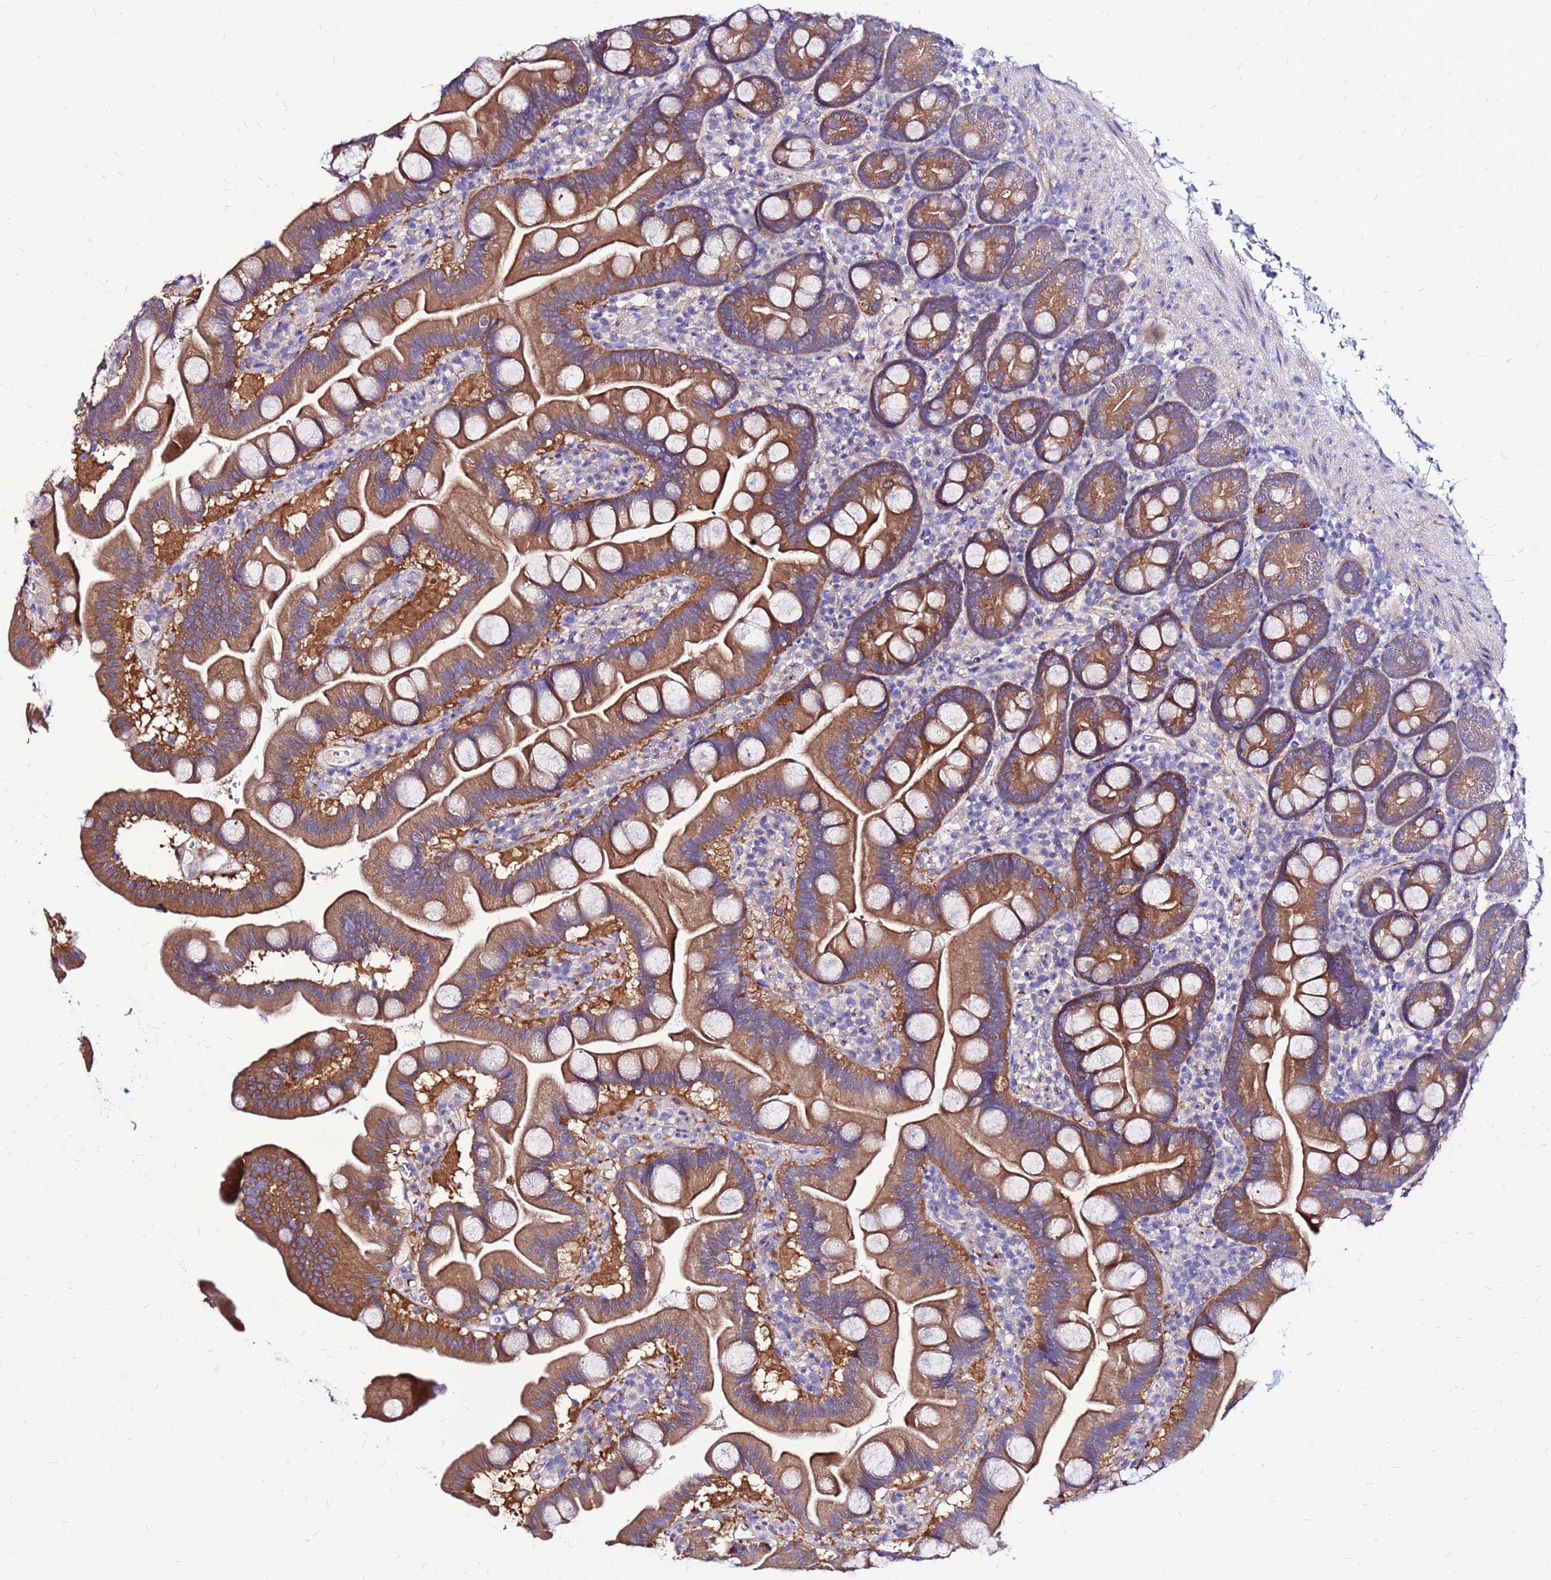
{"staining": {"intensity": "moderate", "quantity": ">75%", "location": "cytoplasmic/membranous"}, "tissue": "small intestine", "cell_type": "Glandular cells", "image_type": "normal", "snomed": [{"axis": "morphology", "description": "Normal tissue, NOS"}, {"axis": "topography", "description": "Small intestine"}], "caption": "Small intestine stained for a protein (brown) shows moderate cytoplasmic/membranous positive positivity in about >75% of glandular cells.", "gene": "ARHGEF35", "patient": {"sex": "female", "age": 68}}